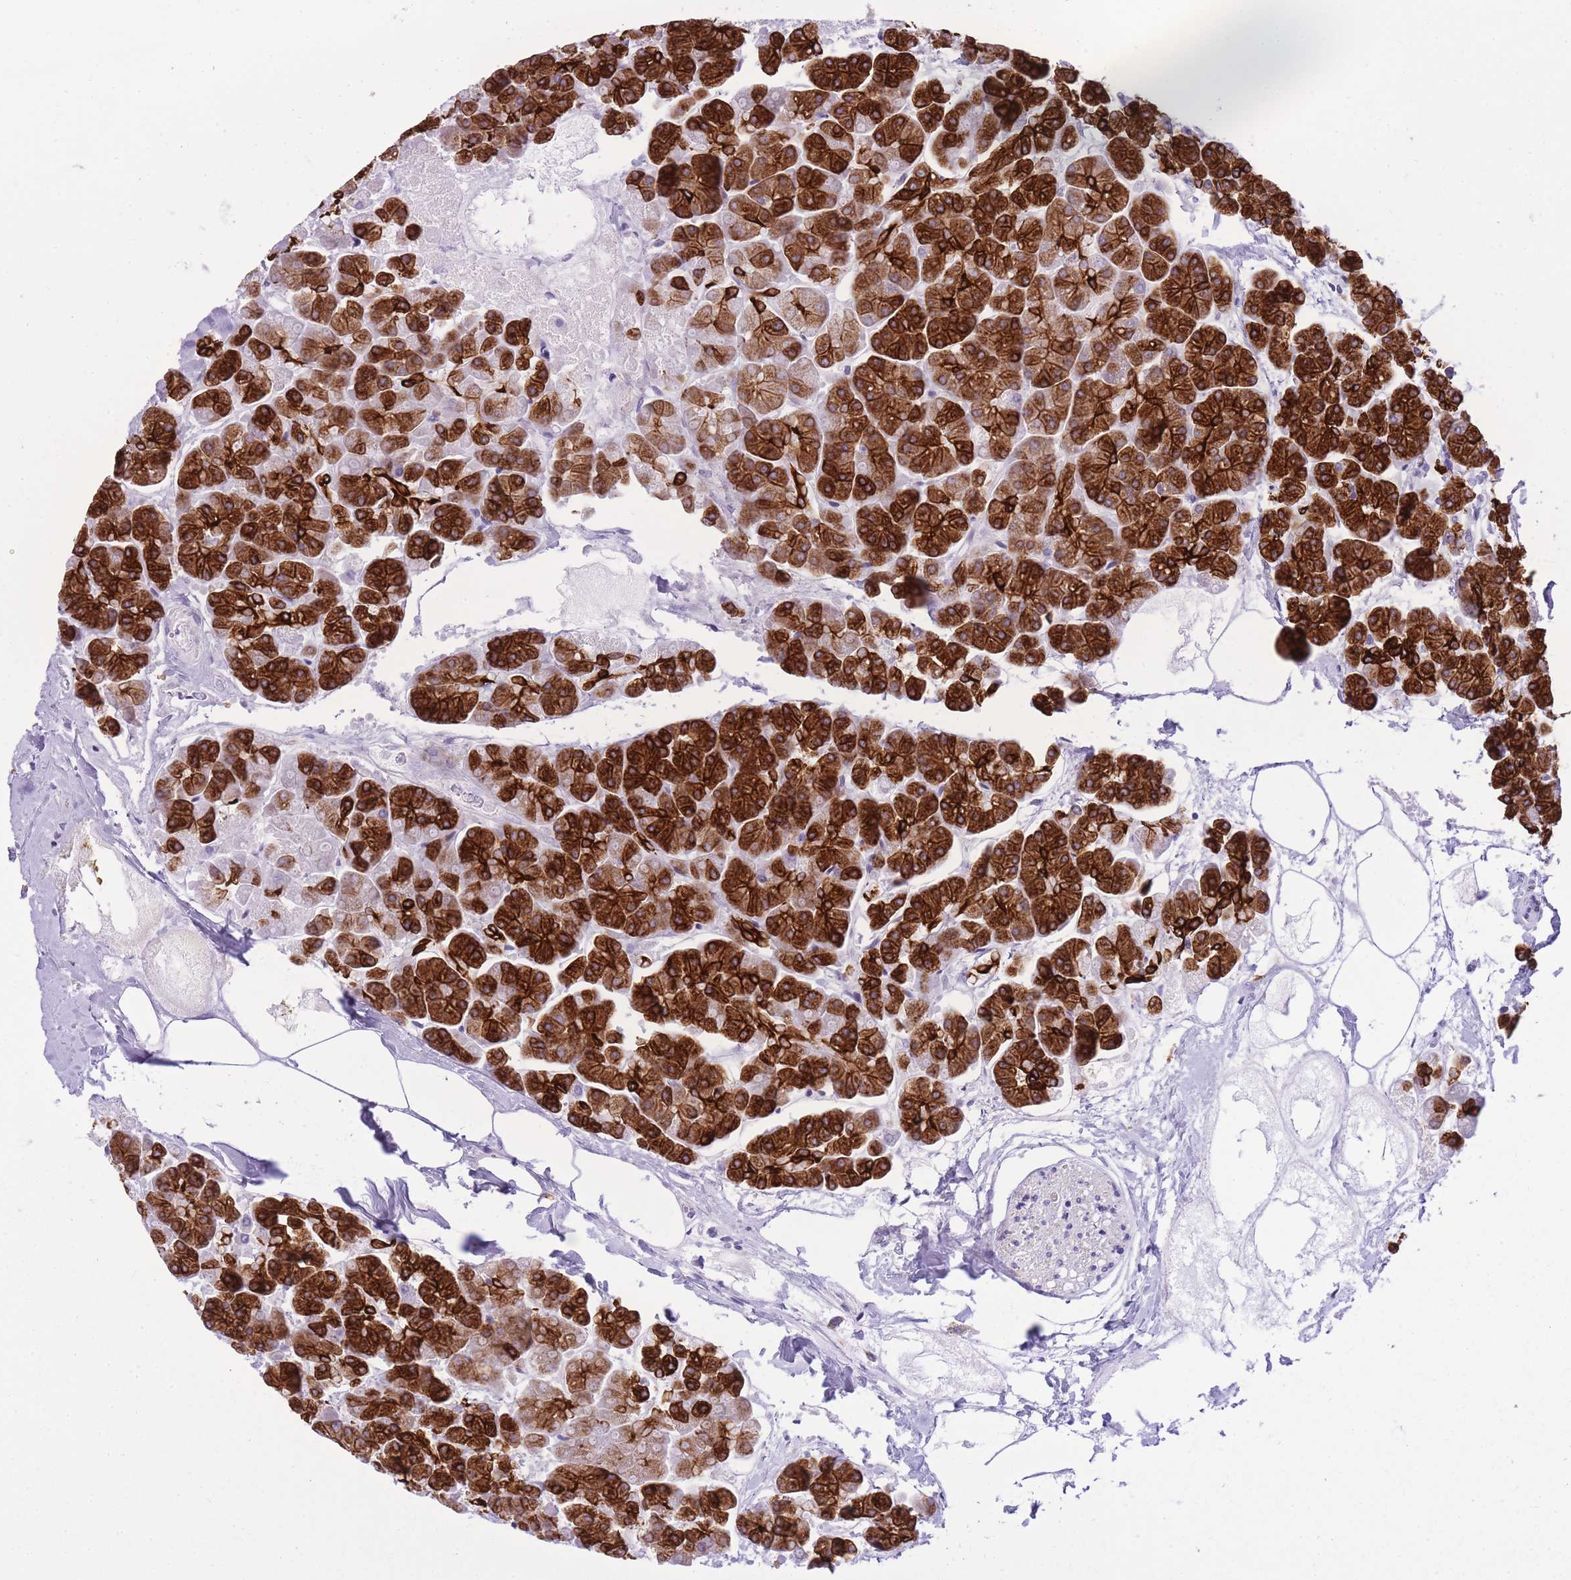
{"staining": {"intensity": "strong", "quantity": ">75%", "location": "cytoplasmic/membranous"}, "tissue": "pancreas", "cell_type": "Exocrine glandular cells", "image_type": "normal", "snomed": [{"axis": "morphology", "description": "Normal tissue, NOS"}, {"axis": "topography", "description": "Pancreas"}, {"axis": "topography", "description": "Peripheral nerve tissue"}], "caption": "A brown stain shows strong cytoplasmic/membranous positivity of a protein in exocrine glandular cells of benign human pancreas. The staining was performed using DAB, with brown indicating positive protein expression. Nuclei are stained blue with hematoxylin.", "gene": "RADX", "patient": {"sex": "male", "age": 54}}